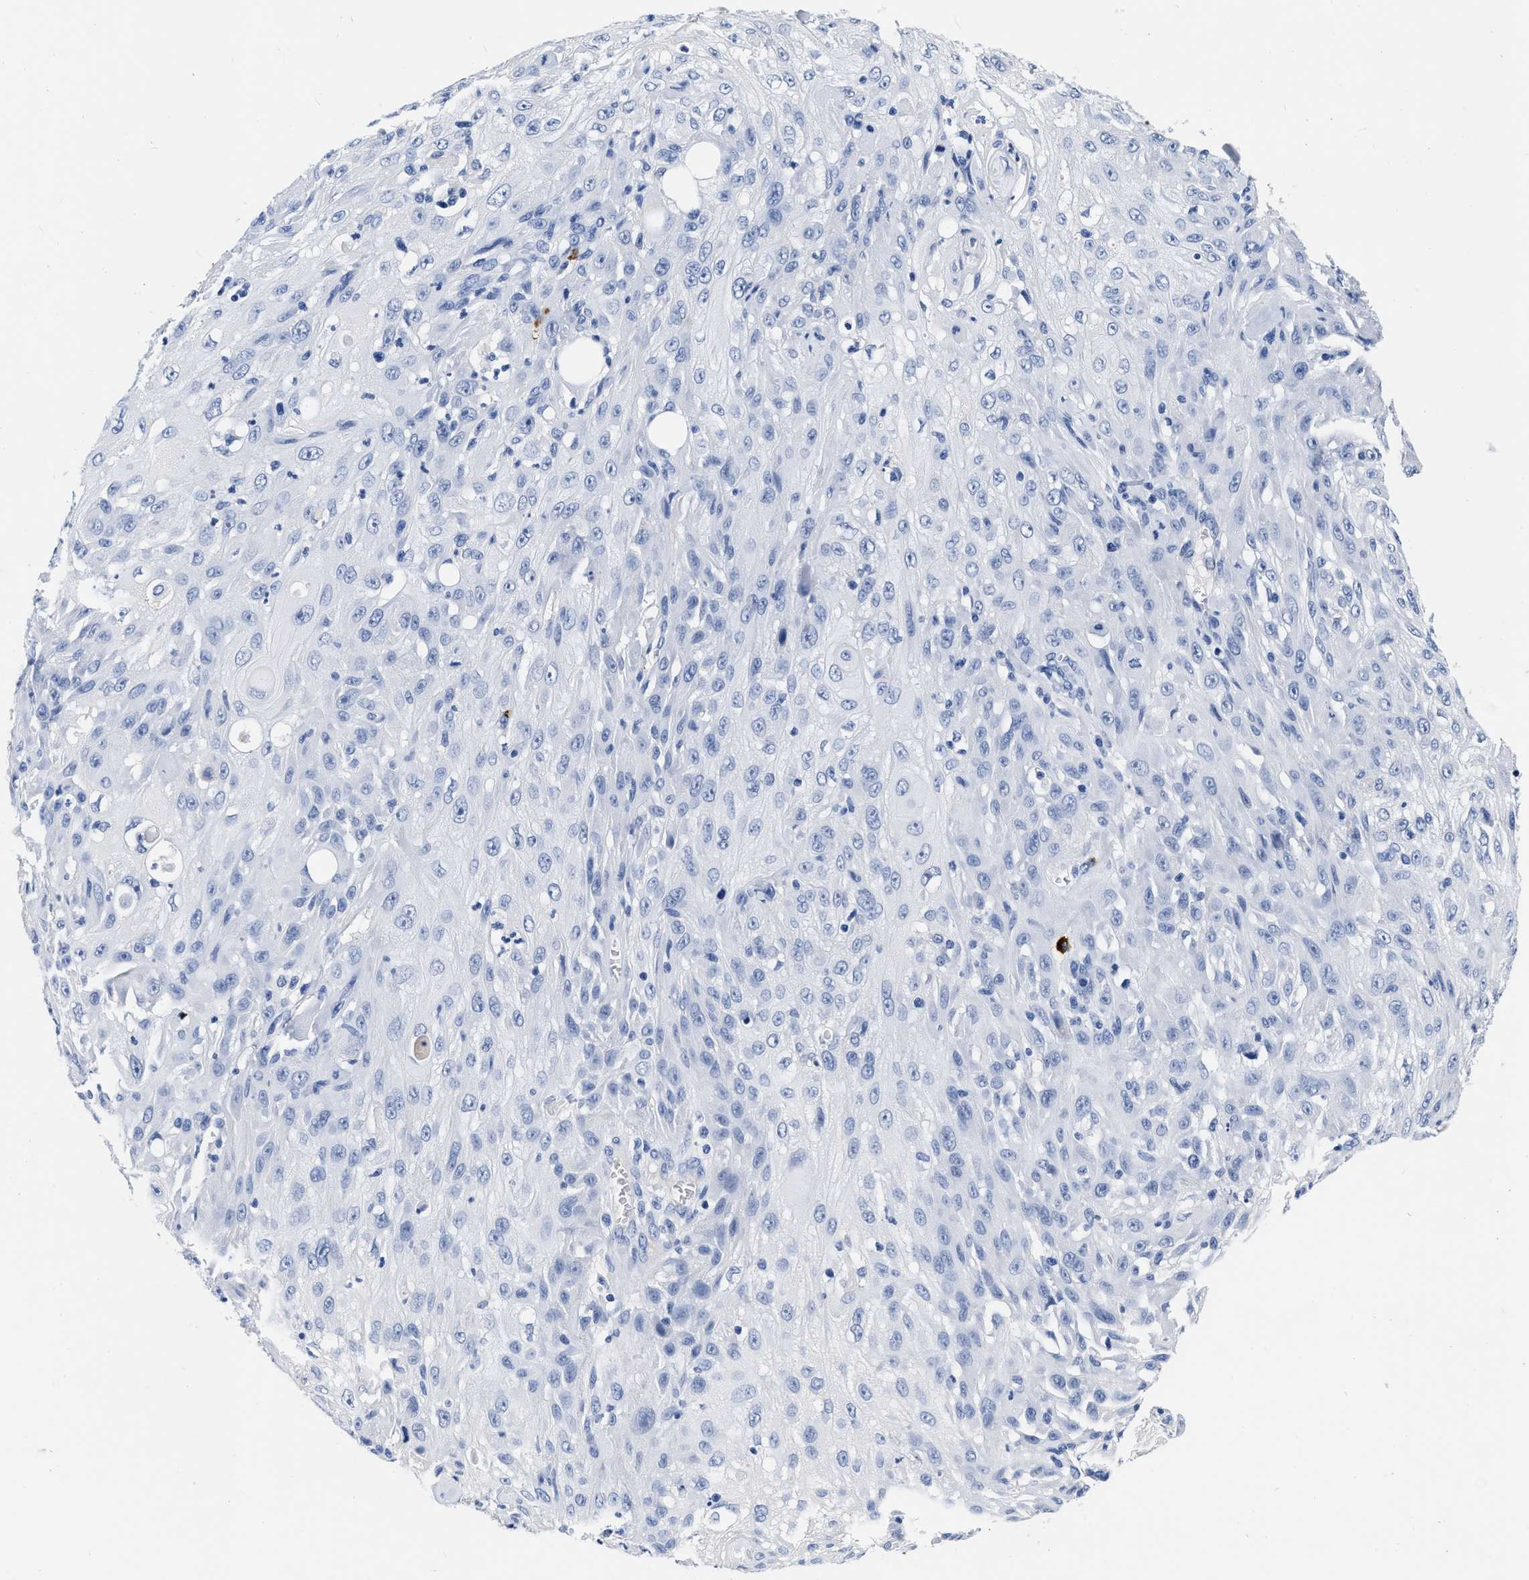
{"staining": {"intensity": "negative", "quantity": "none", "location": "none"}, "tissue": "skin cancer", "cell_type": "Tumor cells", "image_type": "cancer", "snomed": [{"axis": "morphology", "description": "Squamous cell carcinoma, NOS"}, {"axis": "topography", "description": "Skin"}], "caption": "Immunohistochemistry (IHC) of human skin cancer exhibits no positivity in tumor cells.", "gene": "CER1", "patient": {"sex": "male", "age": 75}}